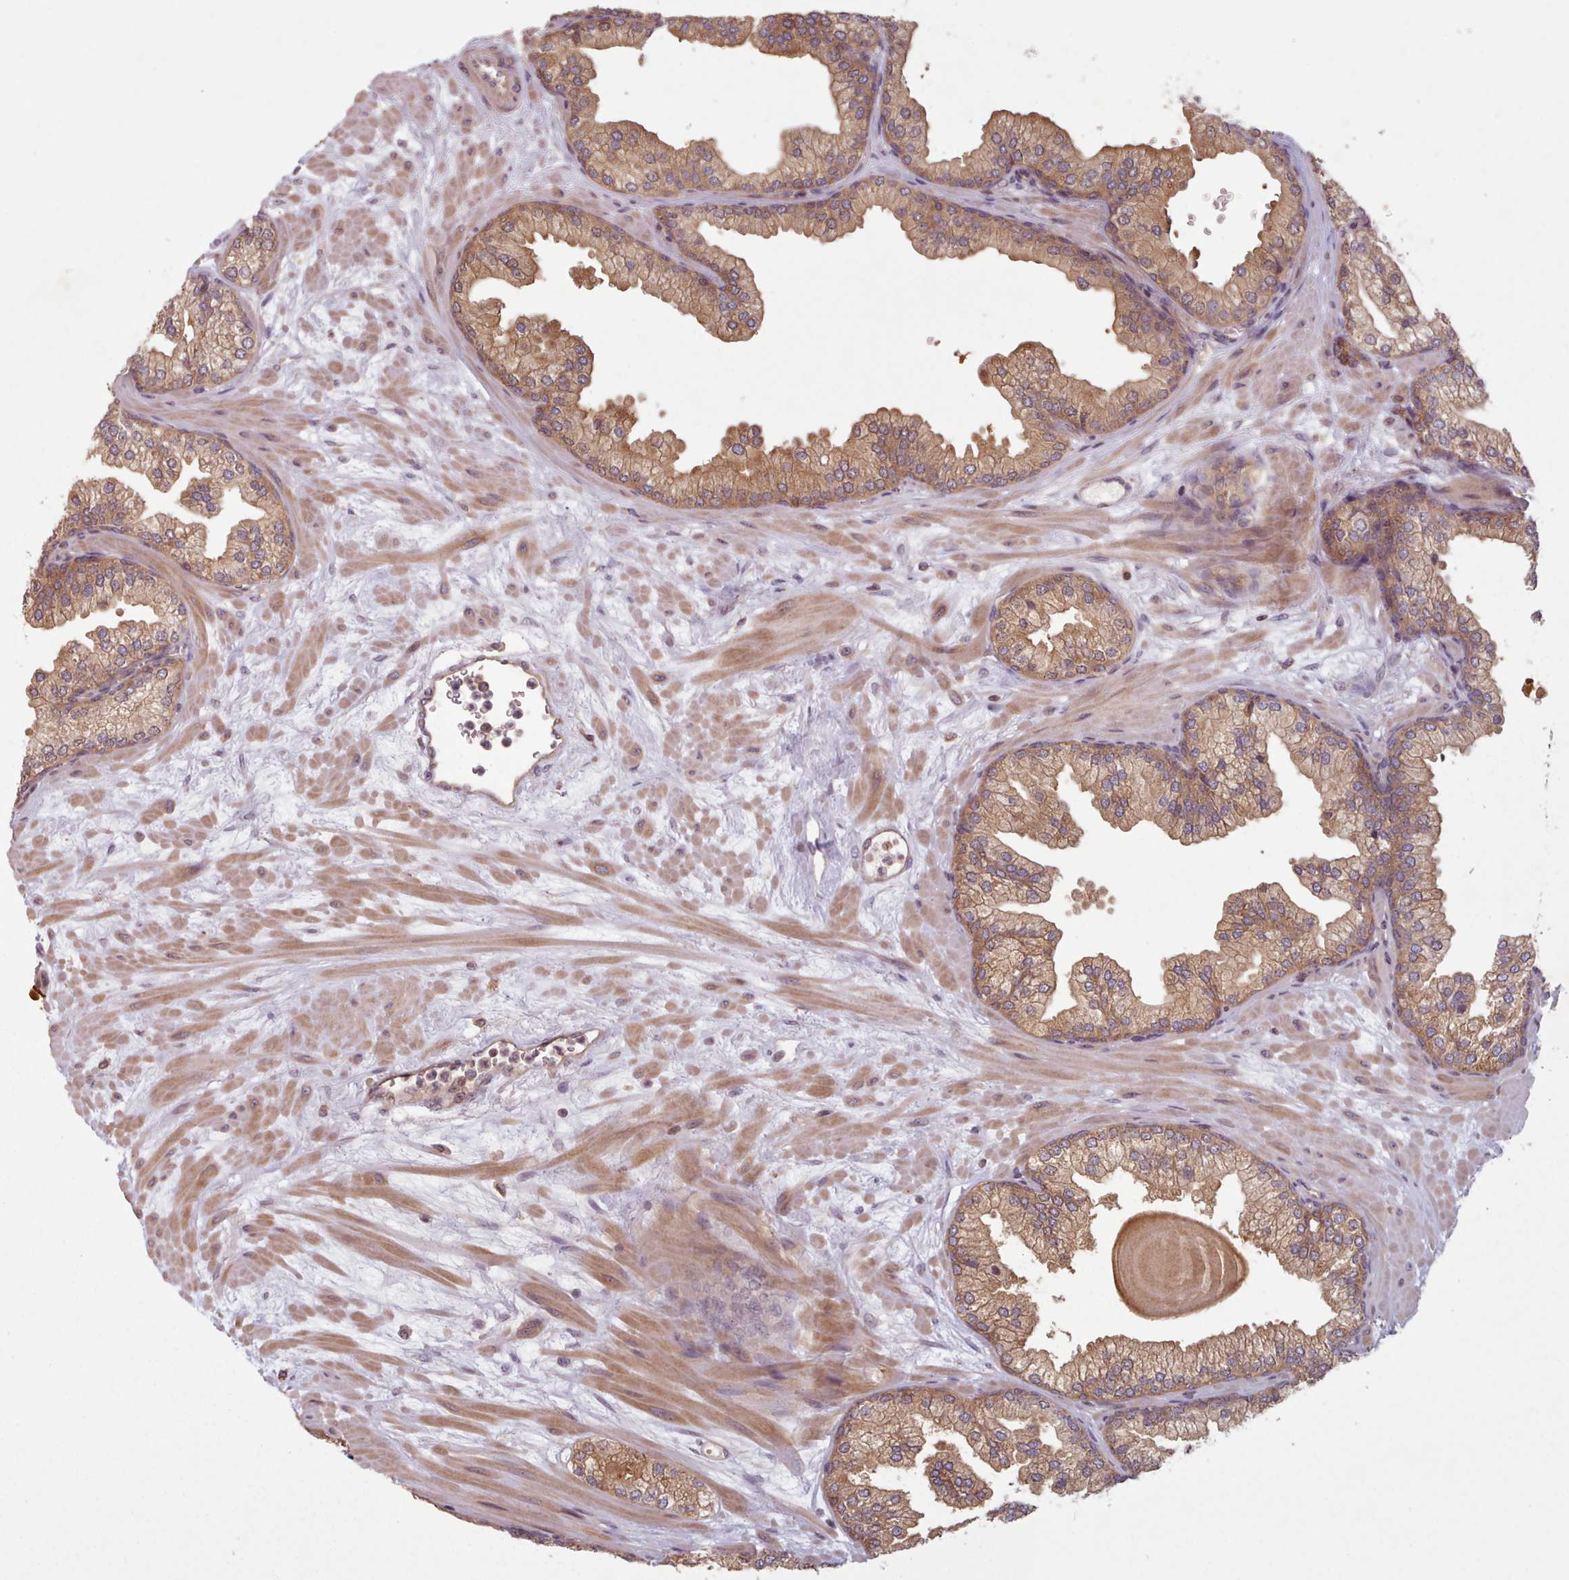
{"staining": {"intensity": "strong", "quantity": ">75%", "location": "cytoplasmic/membranous"}, "tissue": "prostate", "cell_type": "Glandular cells", "image_type": "normal", "snomed": [{"axis": "morphology", "description": "Normal tissue, NOS"}, {"axis": "topography", "description": "Prostate"}], "caption": "Prostate was stained to show a protein in brown. There is high levels of strong cytoplasmic/membranous staining in approximately >75% of glandular cells. (Brightfield microscopy of DAB IHC at high magnification).", "gene": "WASHC2A", "patient": {"sex": "male", "age": 61}}